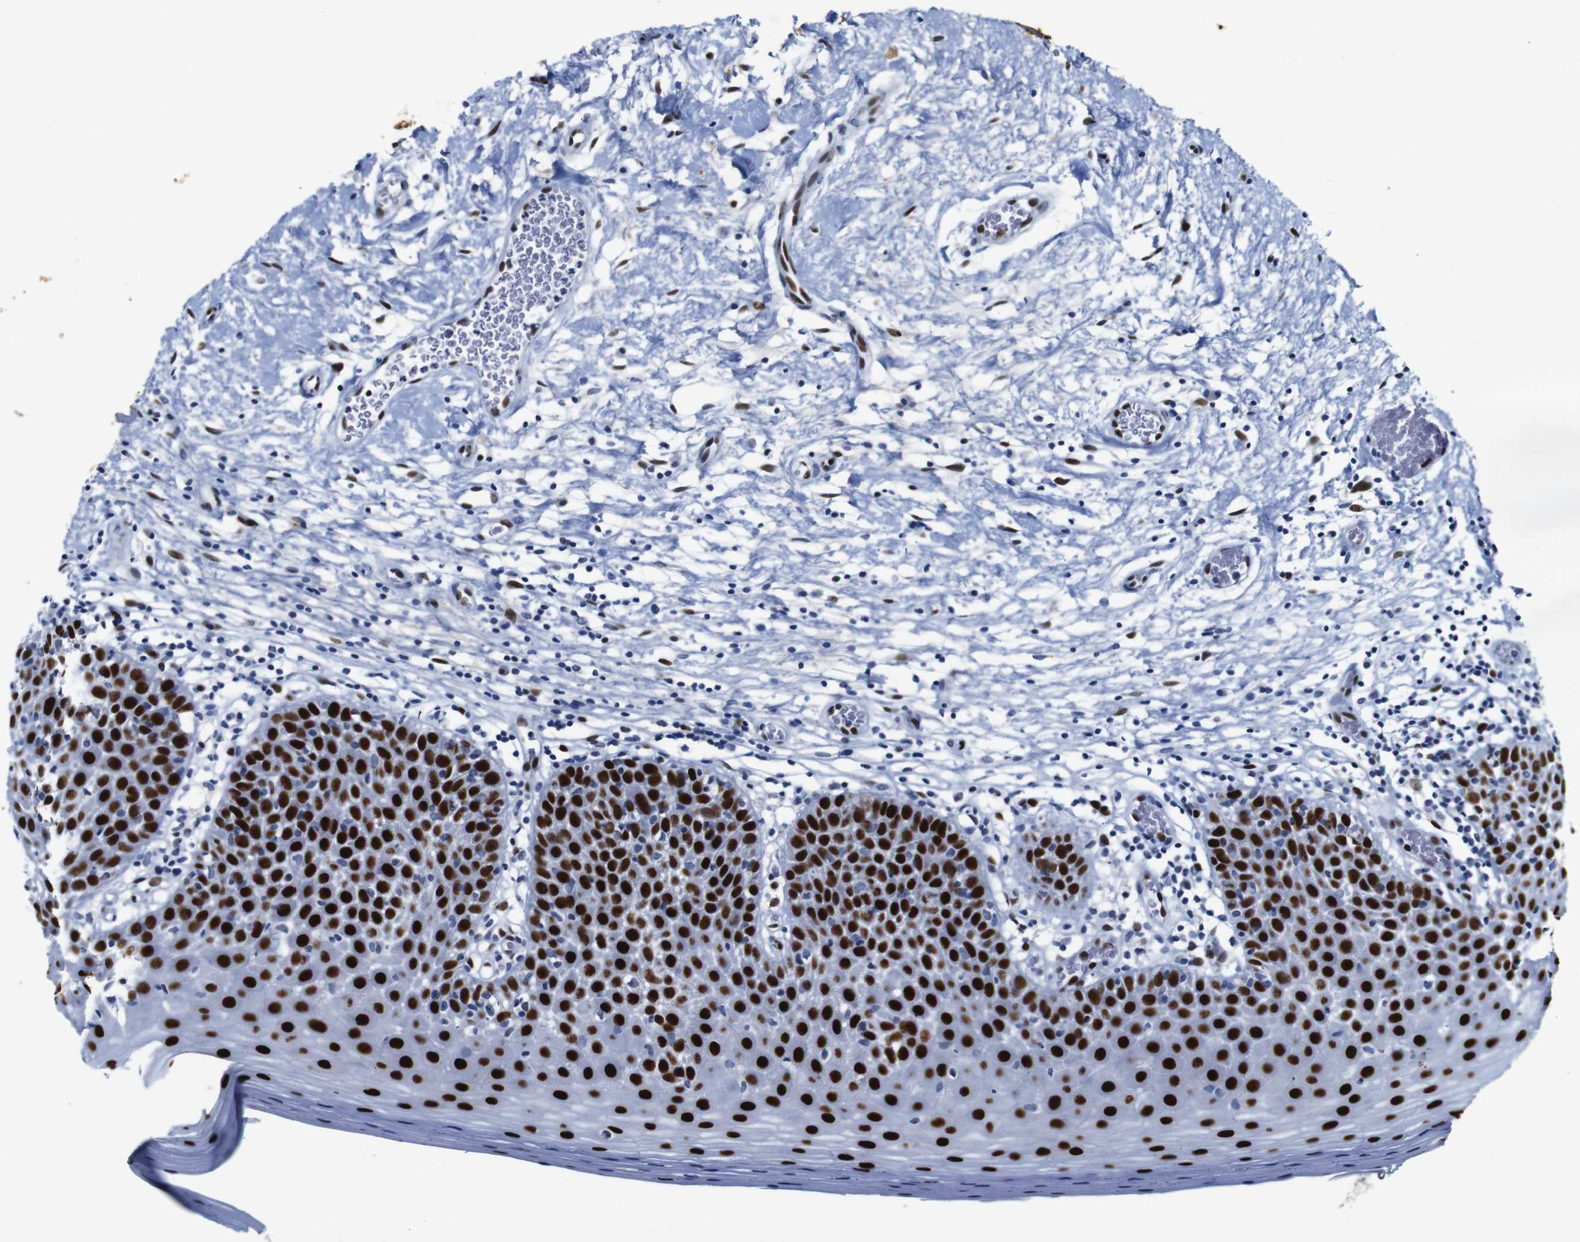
{"staining": {"intensity": "strong", "quantity": ">75%", "location": "nuclear"}, "tissue": "oral mucosa", "cell_type": "Squamous epithelial cells", "image_type": "normal", "snomed": [{"axis": "morphology", "description": "Normal tissue, NOS"}, {"axis": "topography", "description": "Skeletal muscle"}, {"axis": "topography", "description": "Oral tissue"}], "caption": "A high-resolution photomicrograph shows IHC staining of unremarkable oral mucosa, which reveals strong nuclear staining in approximately >75% of squamous epithelial cells. (Brightfield microscopy of DAB IHC at high magnification).", "gene": "FOSL2", "patient": {"sex": "male", "age": 58}}